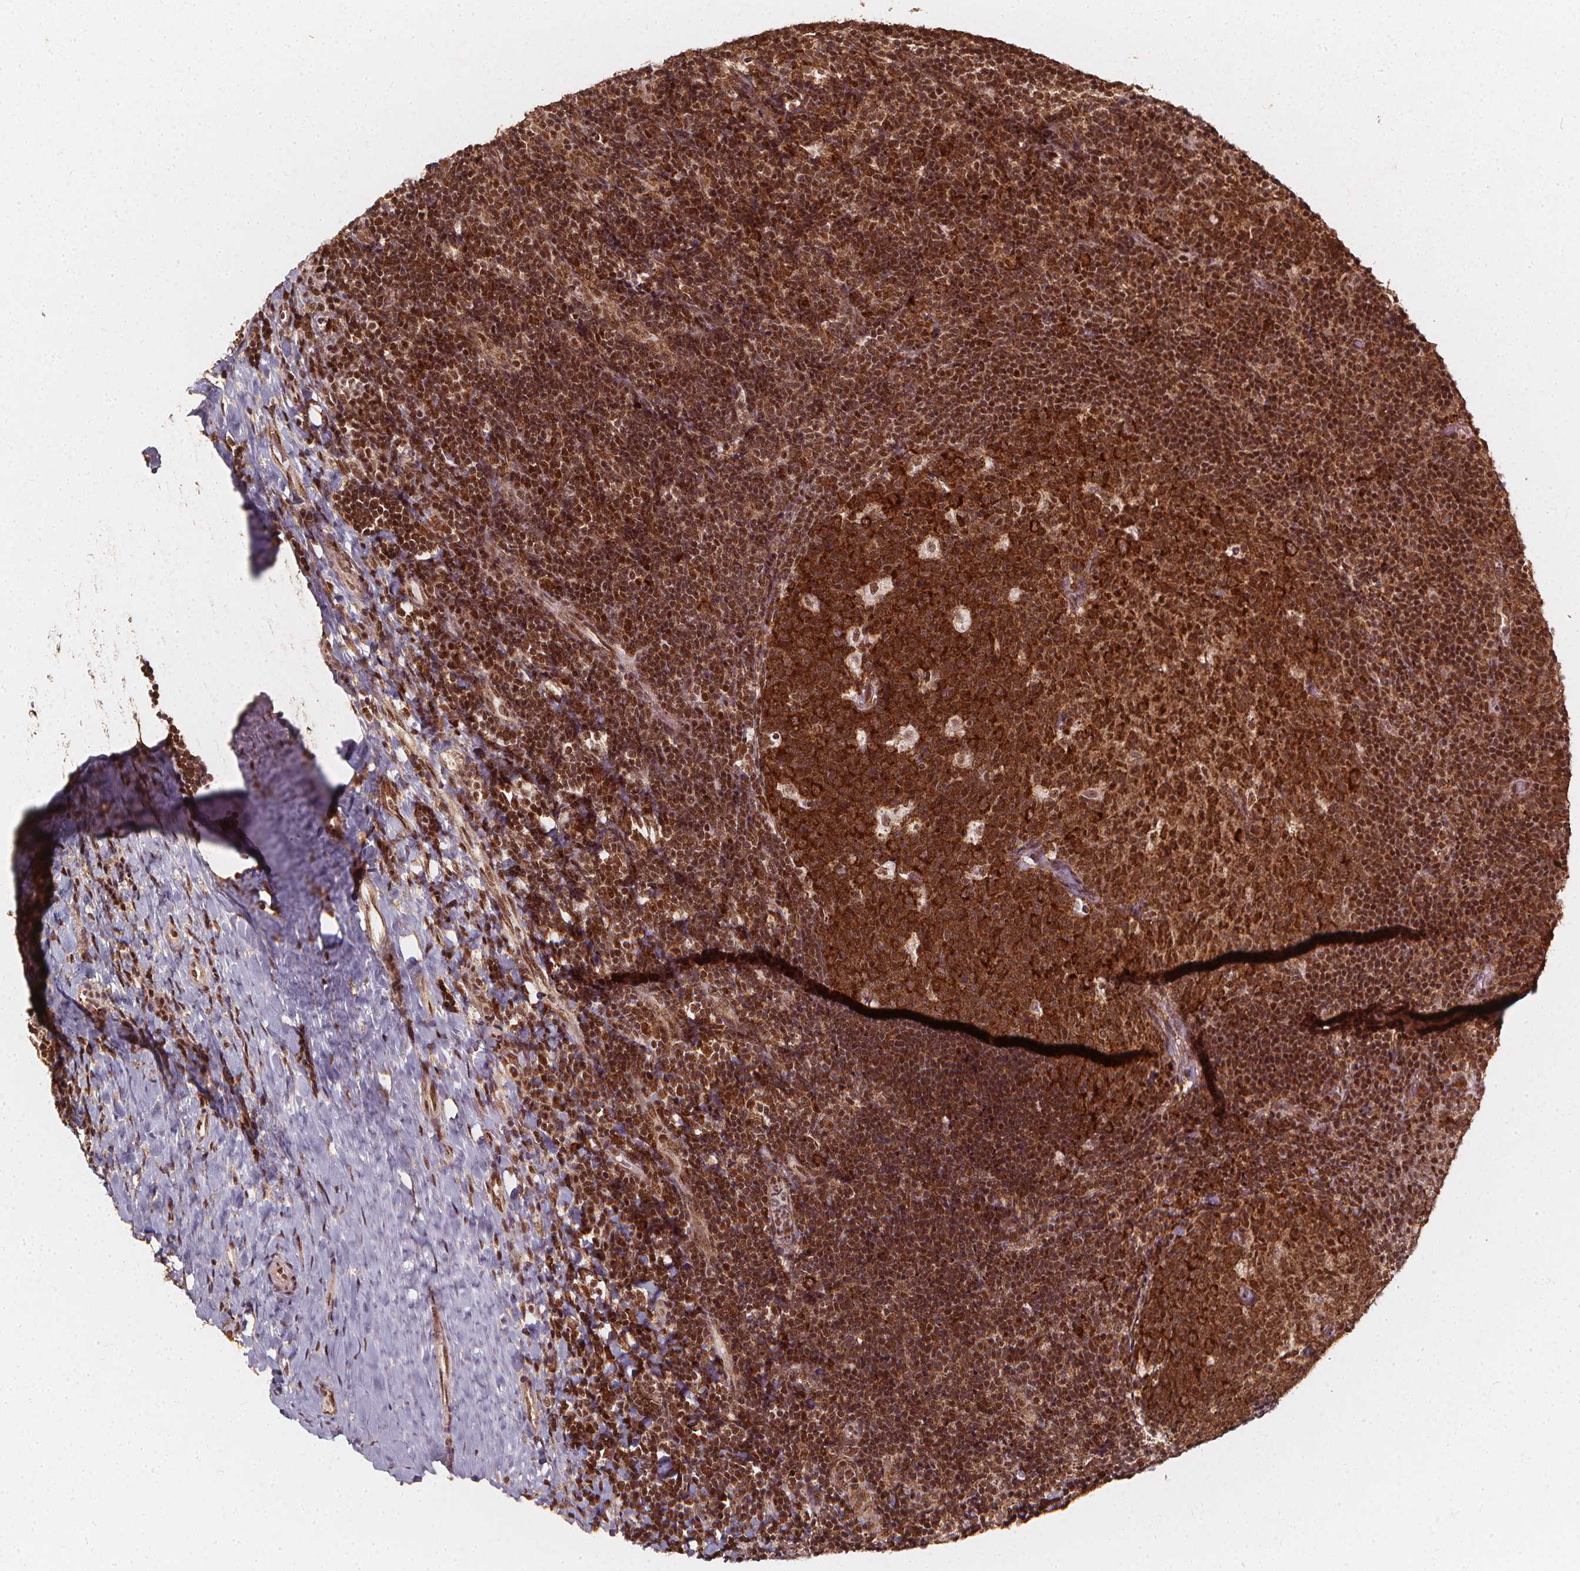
{"staining": {"intensity": "strong", "quantity": ">75%", "location": "cytoplasmic/membranous,nuclear"}, "tissue": "tonsil", "cell_type": "Germinal center cells", "image_type": "normal", "snomed": [{"axis": "morphology", "description": "Normal tissue, NOS"}, {"axis": "topography", "description": "Tonsil"}], "caption": "Protein expression analysis of normal human tonsil reveals strong cytoplasmic/membranous,nuclear expression in approximately >75% of germinal center cells.", "gene": "SMN1", "patient": {"sex": "female", "age": 10}}